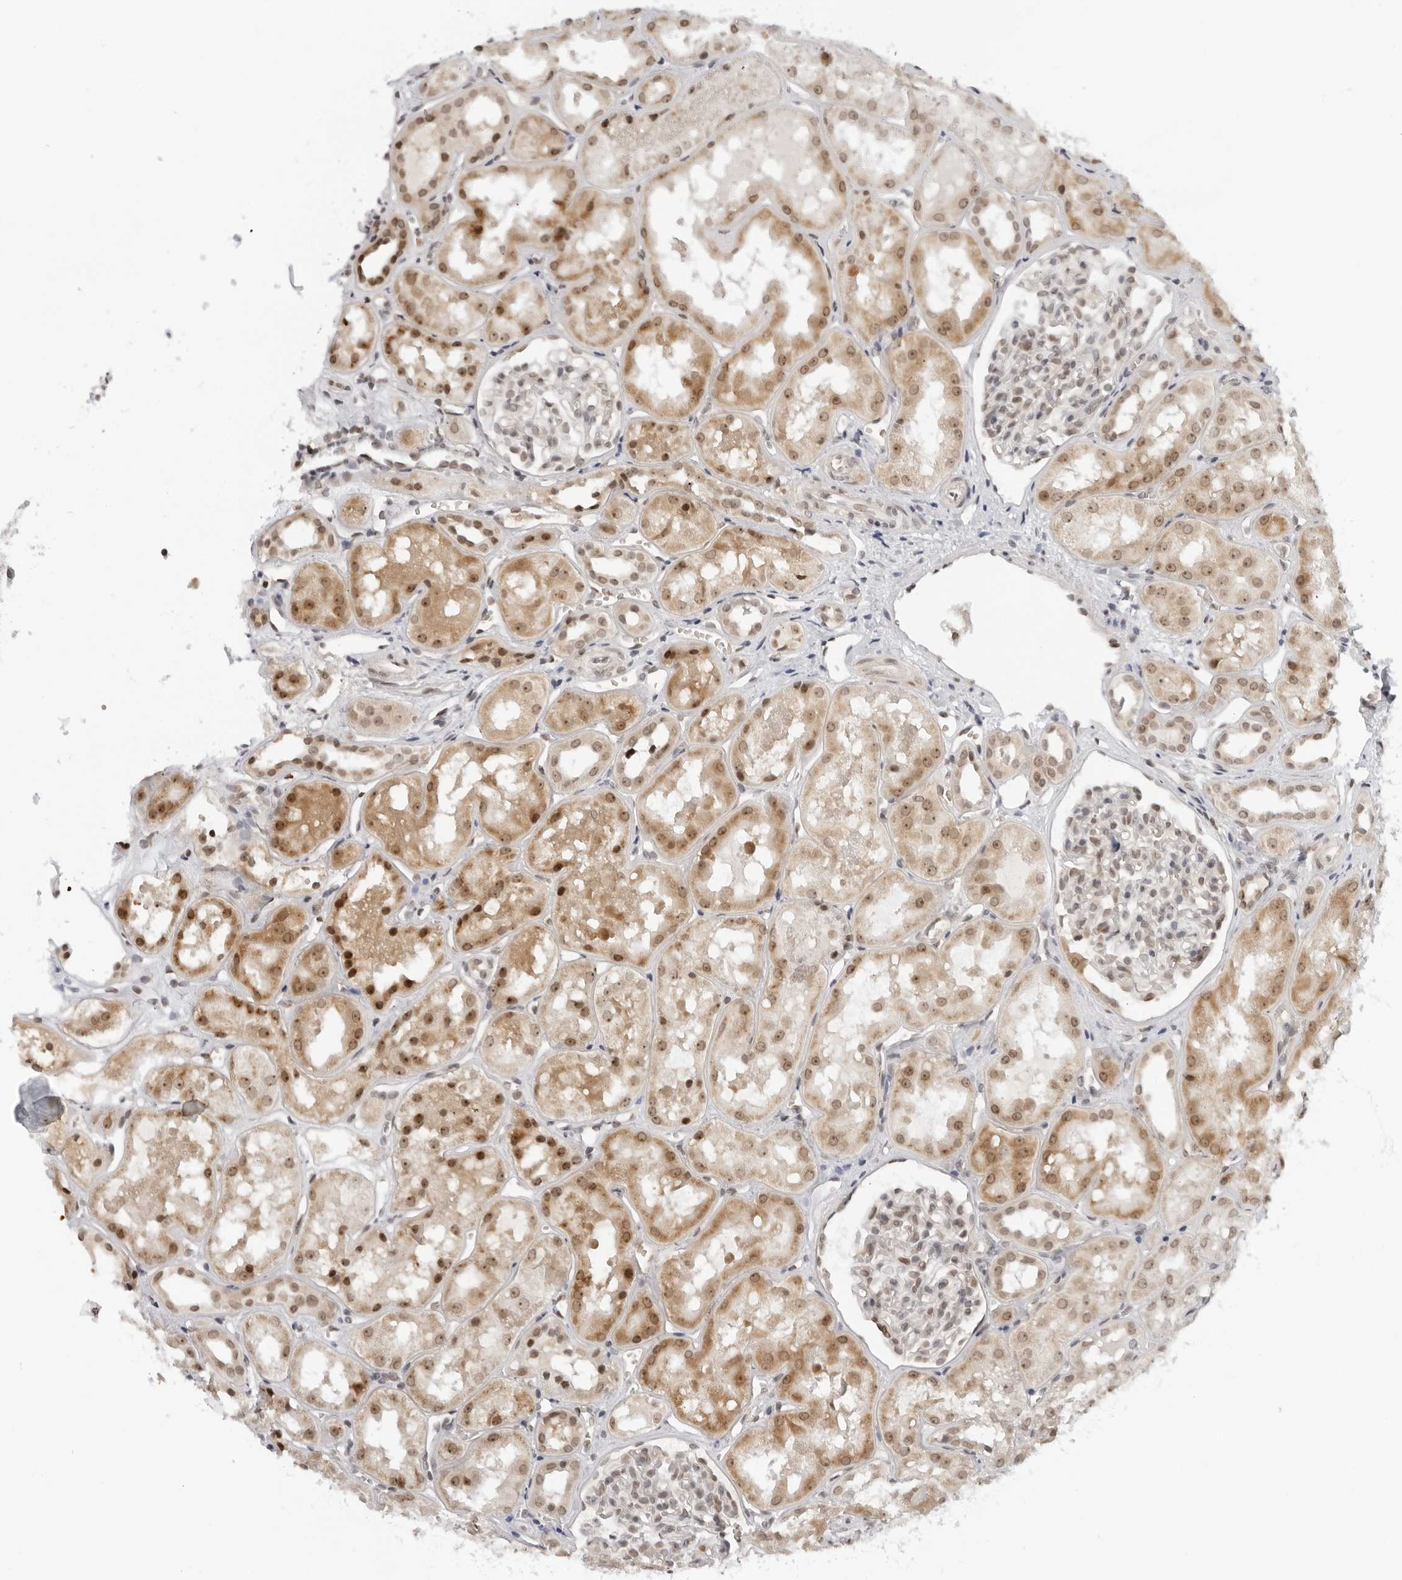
{"staining": {"intensity": "weak", "quantity": "25%-75%", "location": "nuclear"}, "tissue": "kidney", "cell_type": "Cells in glomeruli", "image_type": "normal", "snomed": [{"axis": "morphology", "description": "Normal tissue, NOS"}, {"axis": "topography", "description": "Kidney"}], "caption": "Immunohistochemistry (IHC) (DAB) staining of normal human kidney displays weak nuclear protein staining in about 25%-75% of cells in glomeruli. The staining was performed using DAB (3,3'-diaminobenzidine), with brown indicating positive protein expression. Nuclei are stained blue with hematoxylin.", "gene": "TOX4", "patient": {"sex": "male", "age": 16}}